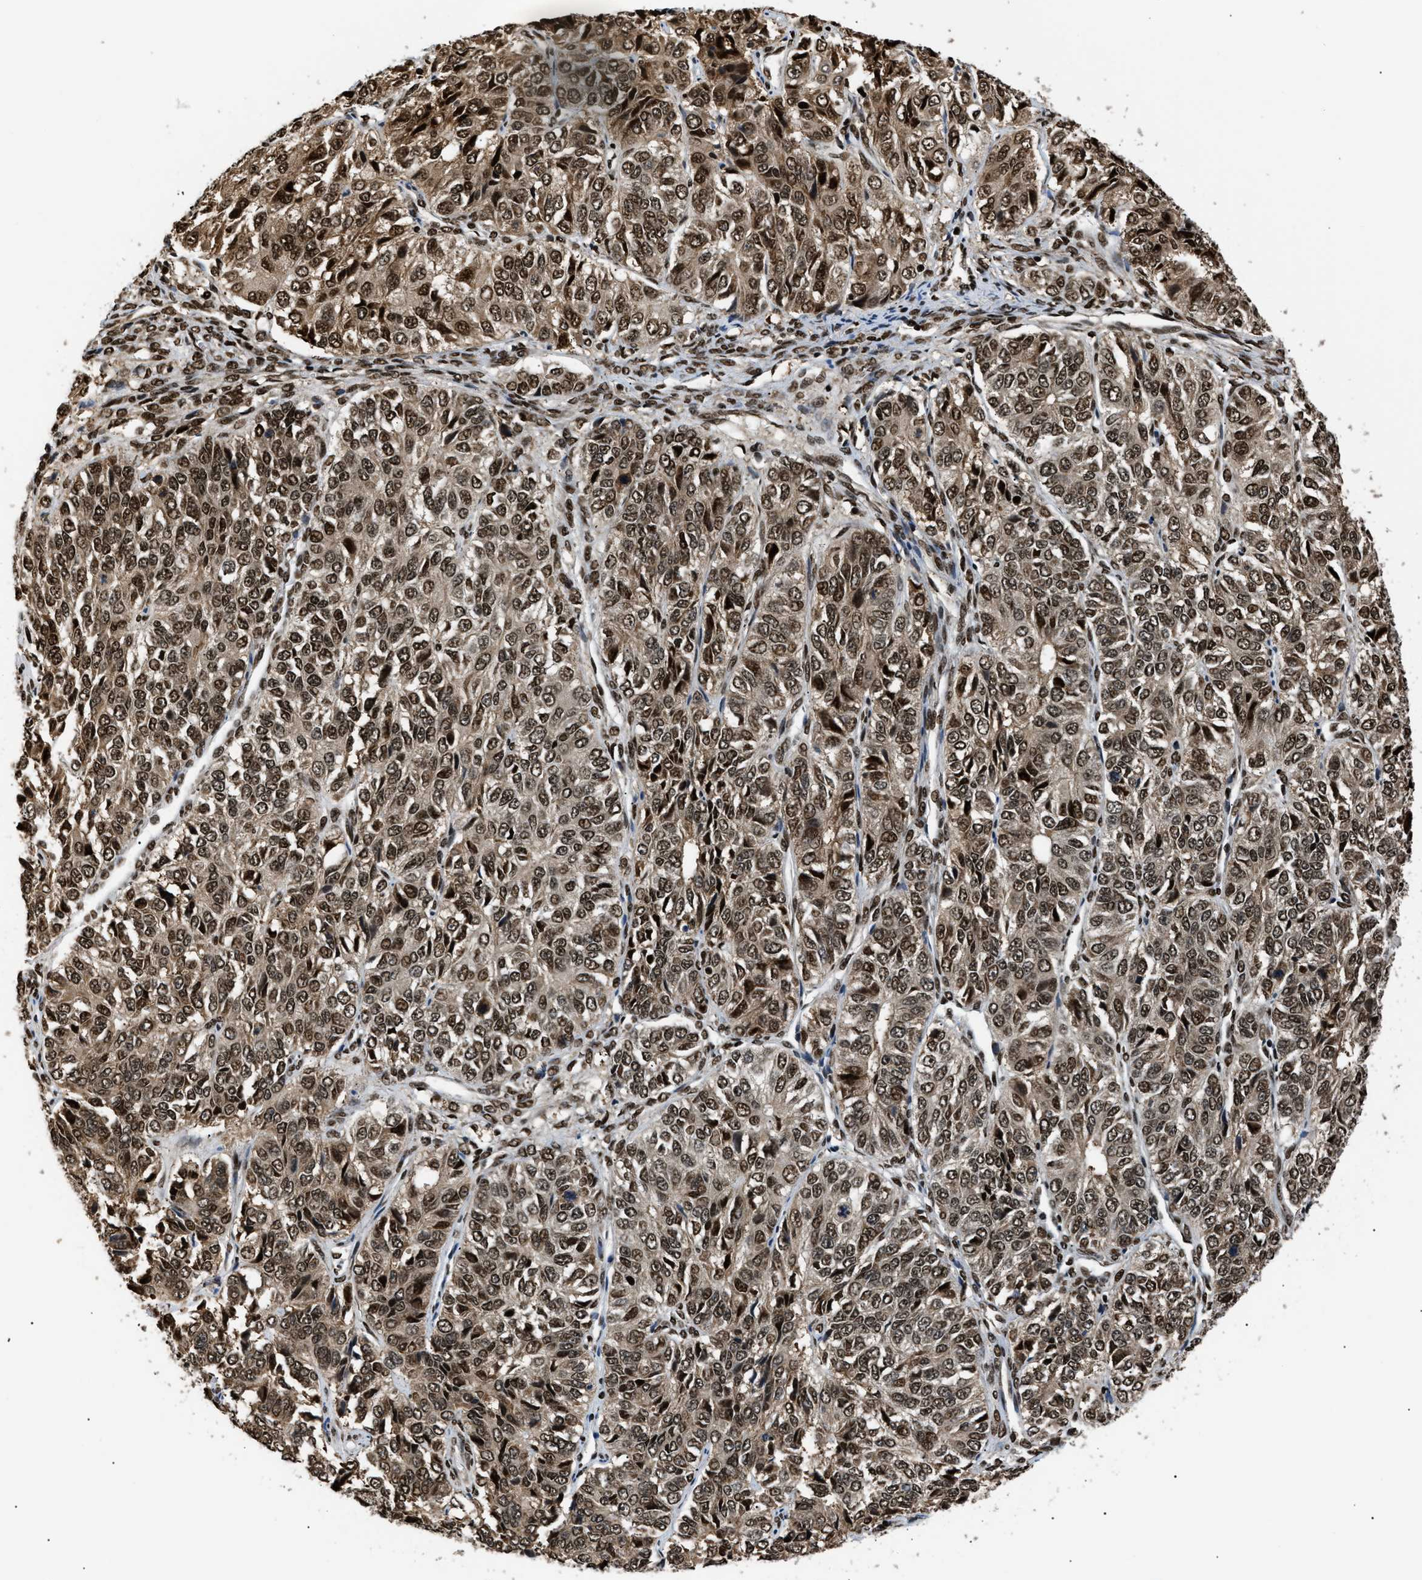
{"staining": {"intensity": "moderate", "quantity": ">75%", "location": "cytoplasmic/membranous,nuclear"}, "tissue": "ovarian cancer", "cell_type": "Tumor cells", "image_type": "cancer", "snomed": [{"axis": "morphology", "description": "Carcinoma, endometroid"}, {"axis": "topography", "description": "Ovary"}], "caption": "Ovarian cancer tissue exhibits moderate cytoplasmic/membranous and nuclear expression in approximately >75% of tumor cells, visualized by immunohistochemistry.", "gene": "RBM5", "patient": {"sex": "female", "age": 51}}